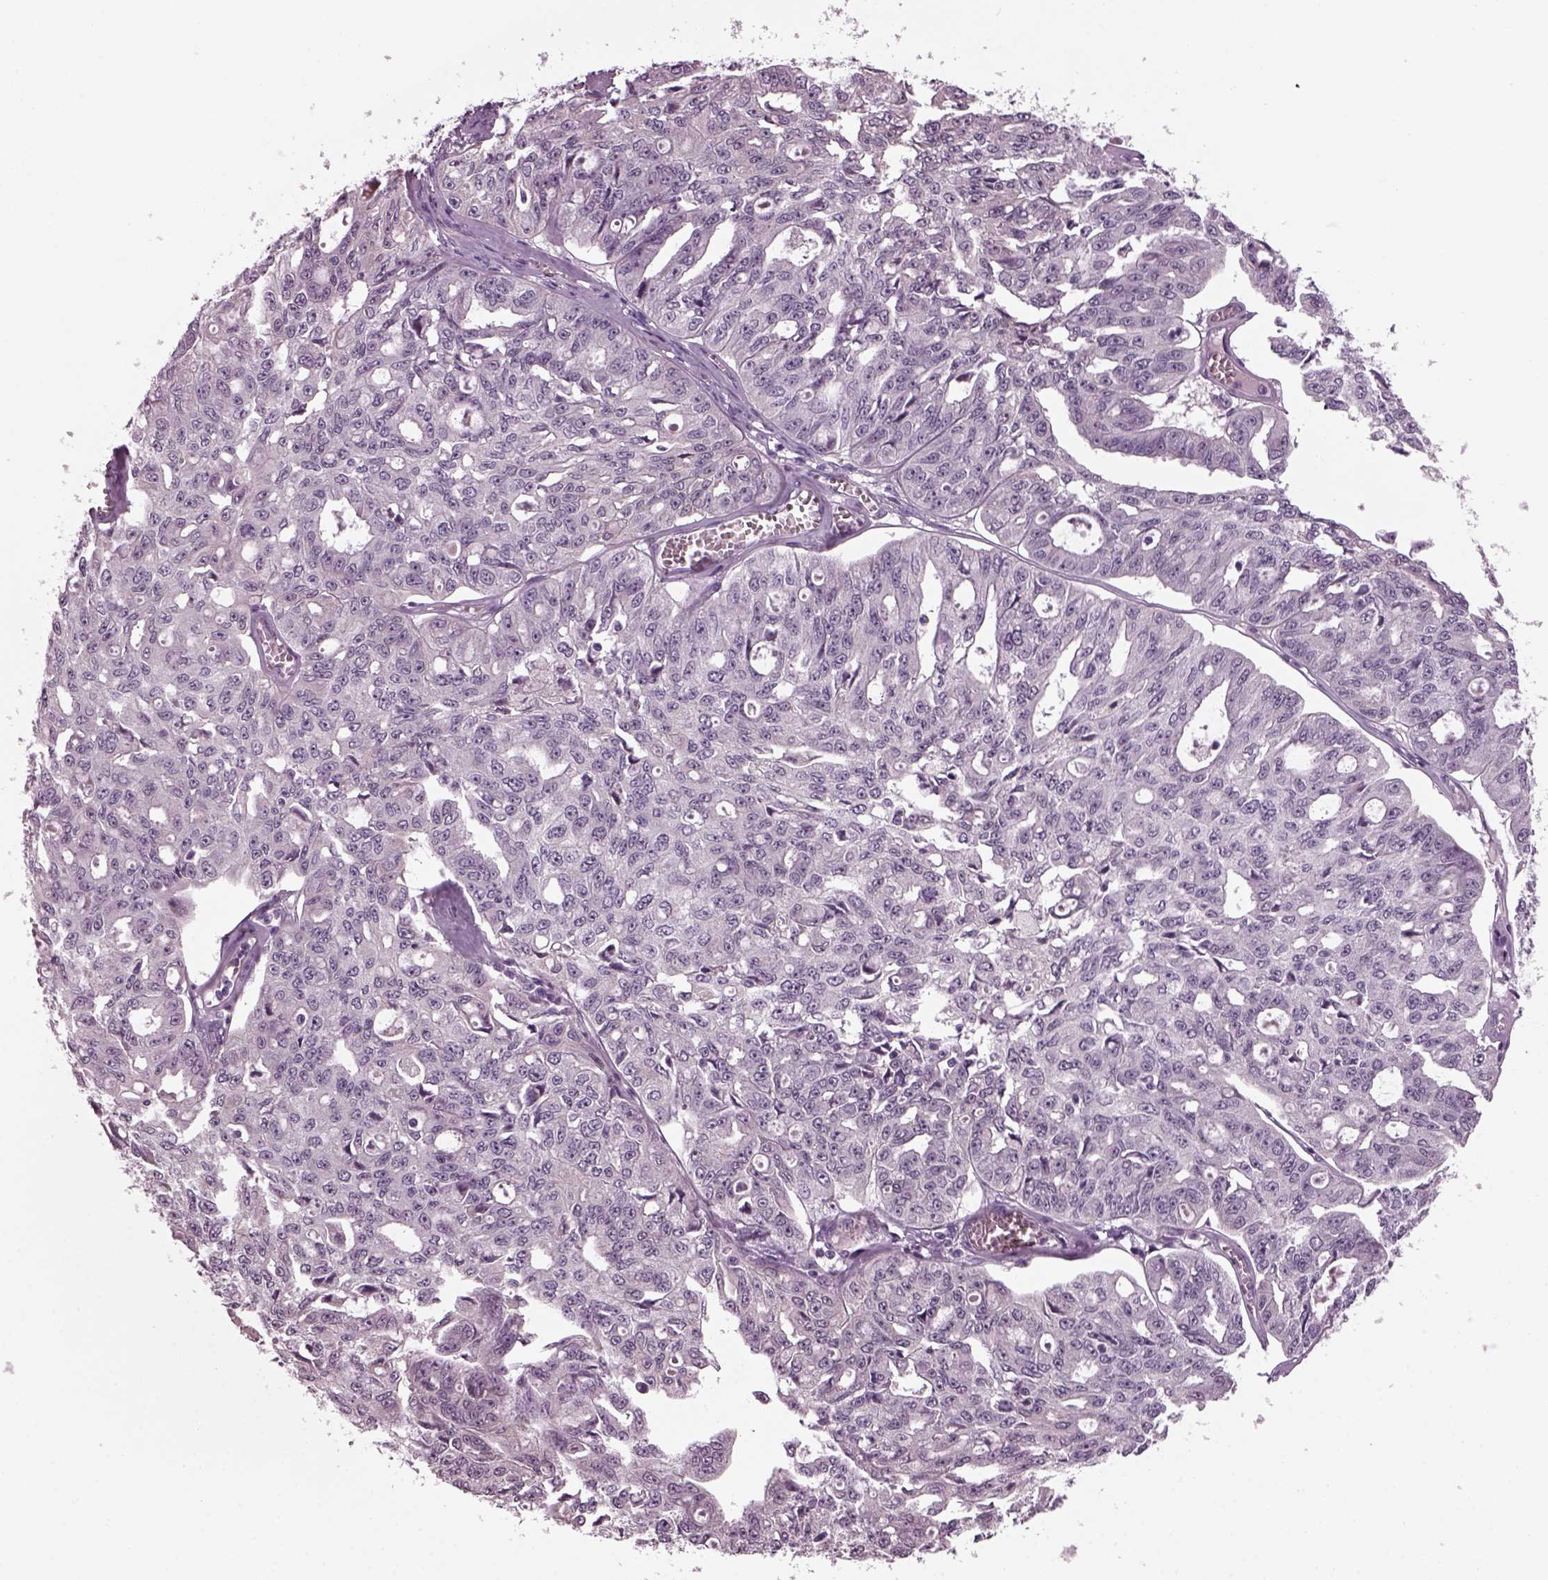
{"staining": {"intensity": "negative", "quantity": "none", "location": "none"}, "tissue": "ovarian cancer", "cell_type": "Tumor cells", "image_type": "cancer", "snomed": [{"axis": "morphology", "description": "Carcinoma, endometroid"}, {"axis": "topography", "description": "Ovary"}], "caption": "IHC micrograph of human ovarian endometroid carcinoma stained for a protein (brown), which exhibits no staining in tumor cells.", "gene": "CLCN4", "patient": {"sex": "female", "age": 65}}